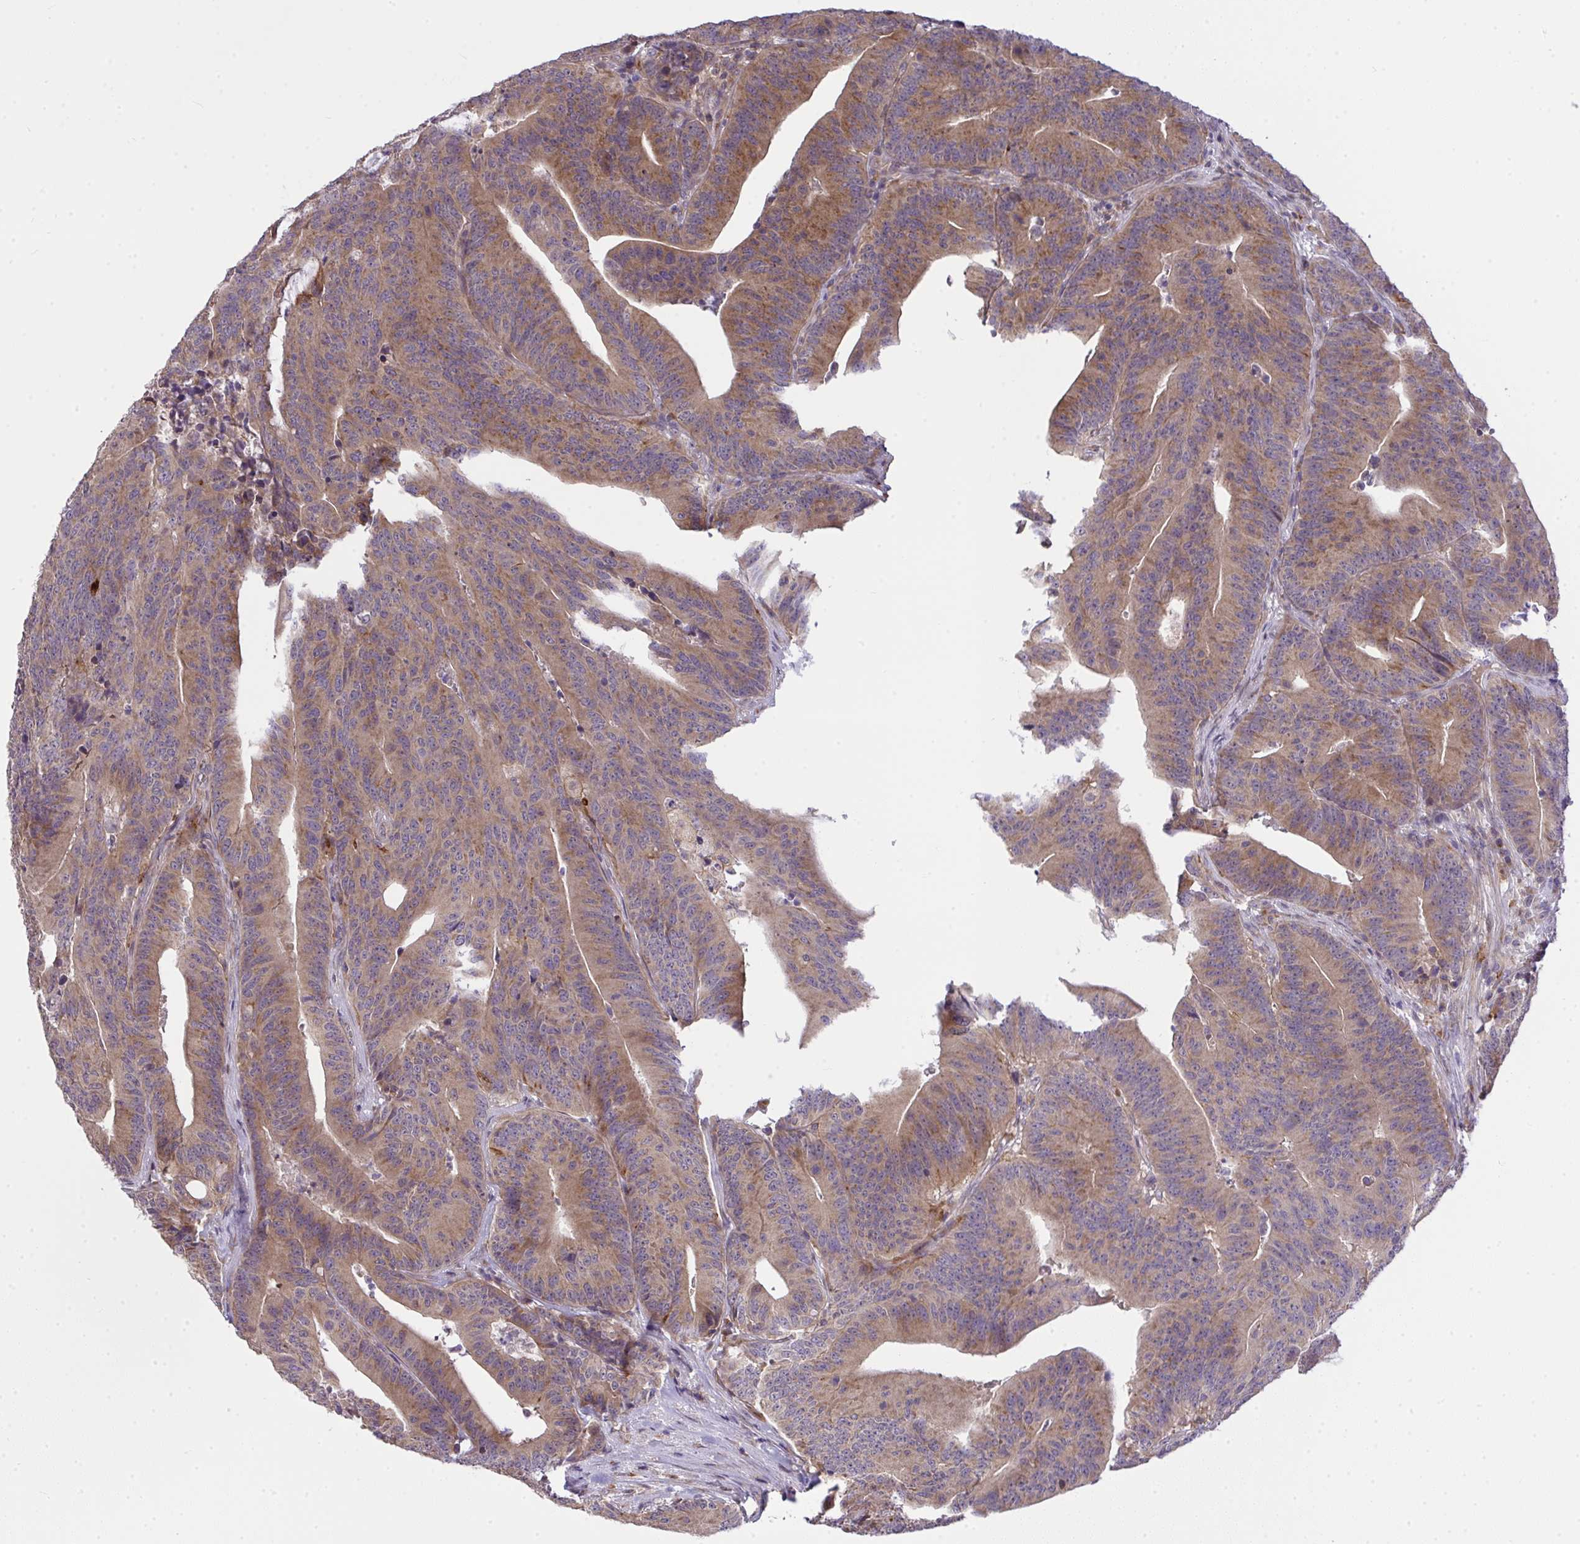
{"staining": {"intensity": "moderate", "quantity": ">75%", "location": "cytoplasmic/membranous"}, "tissue": "colorectal cancer", "cell_type": "Tumor cells", "image_type": "cancer", "snomed": [{"axis": "morphology", "description": "Adenocarcinoma, NOS"}, {"axis": "topography", "description": "Colon"}], "caption": "A brown stain highlights moderate cytoplasmic/membranous staining of a protein in human adenocarcinoma (colorectal) tumor cells.", "gene": "SLC9A6", "patient": {"sex": "female", "age": 78}}